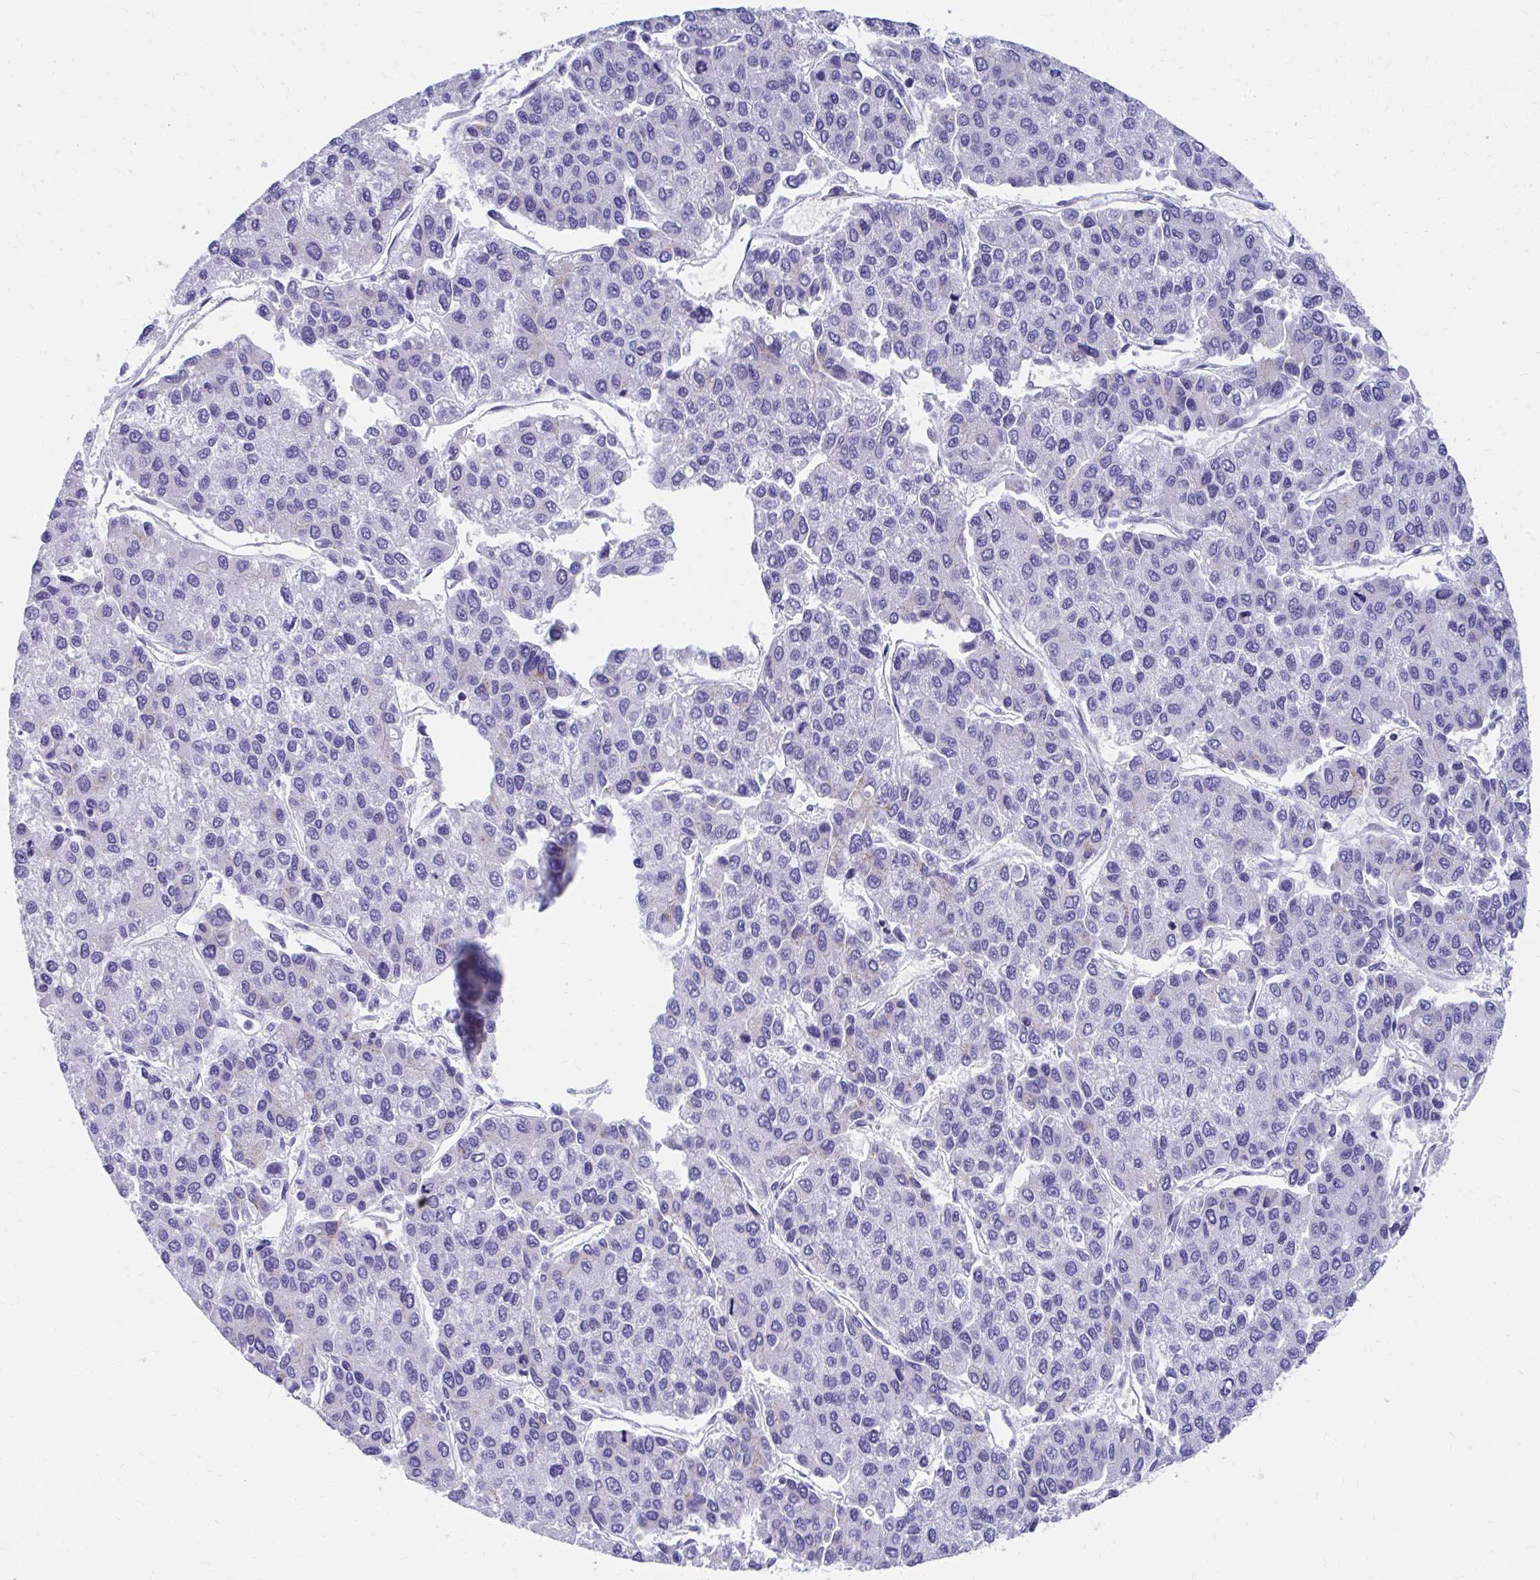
{"staining": {"intensity": "negative", "quantity": "none", "location": "none"}, "tissue": "liver cancer", "cell_type": "Tumor cells", "image_type": "cancer", "snomed": [{"axis": "morphology", "description": "Carcinoma, Hepatocellular, NOS"}, {"axis": "topography", "description": "Liver"}], "caption": "Immunohistochemistry photomicrograph of human liver cancer (hepatocellular carcinoma) stained for a protein (brown), which reveals no positivity in tumor cells.", "gene": "RUNX3", "patient": {"sex": "female", "age": 66}}